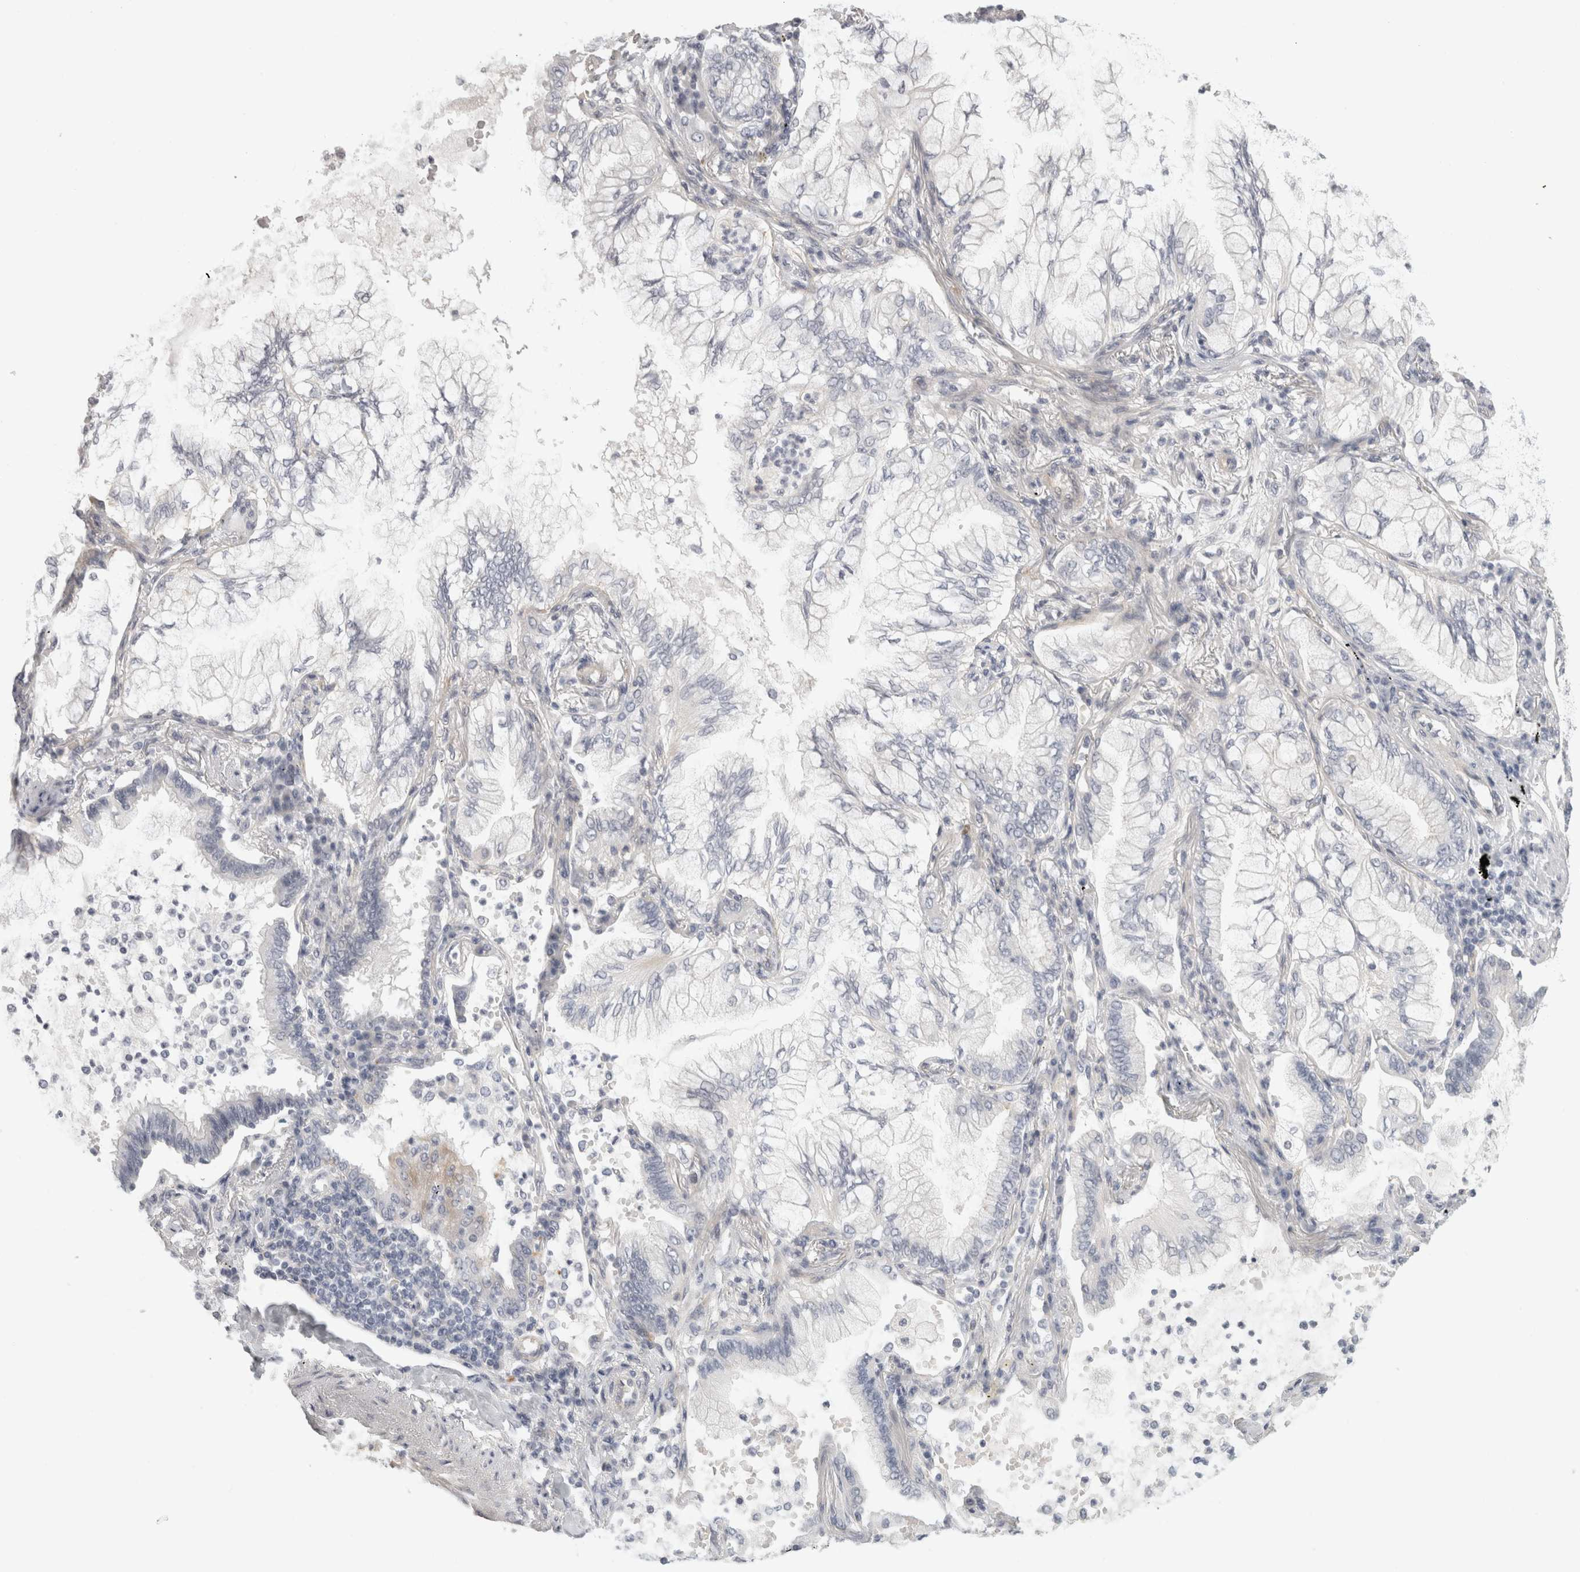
{"staining": {"intensity": "negative", "quantity": "none", "location": "none"}, "tissue": "lung cancer", "cell_type": "Tumor cells", "image_type": "cancer", "snomed": [{"axis": "morphology", "description": "Adenocarcinoma, NOS"}, {"axis": "topography", "description": "Lung"}], "caption": "This is an IHC micrograph of lung cancer (adenocarcinoma). There is no positivity in tumor cells.", "gene": "FBLIM1", "patient": {"sex": "female", "age": 70}}